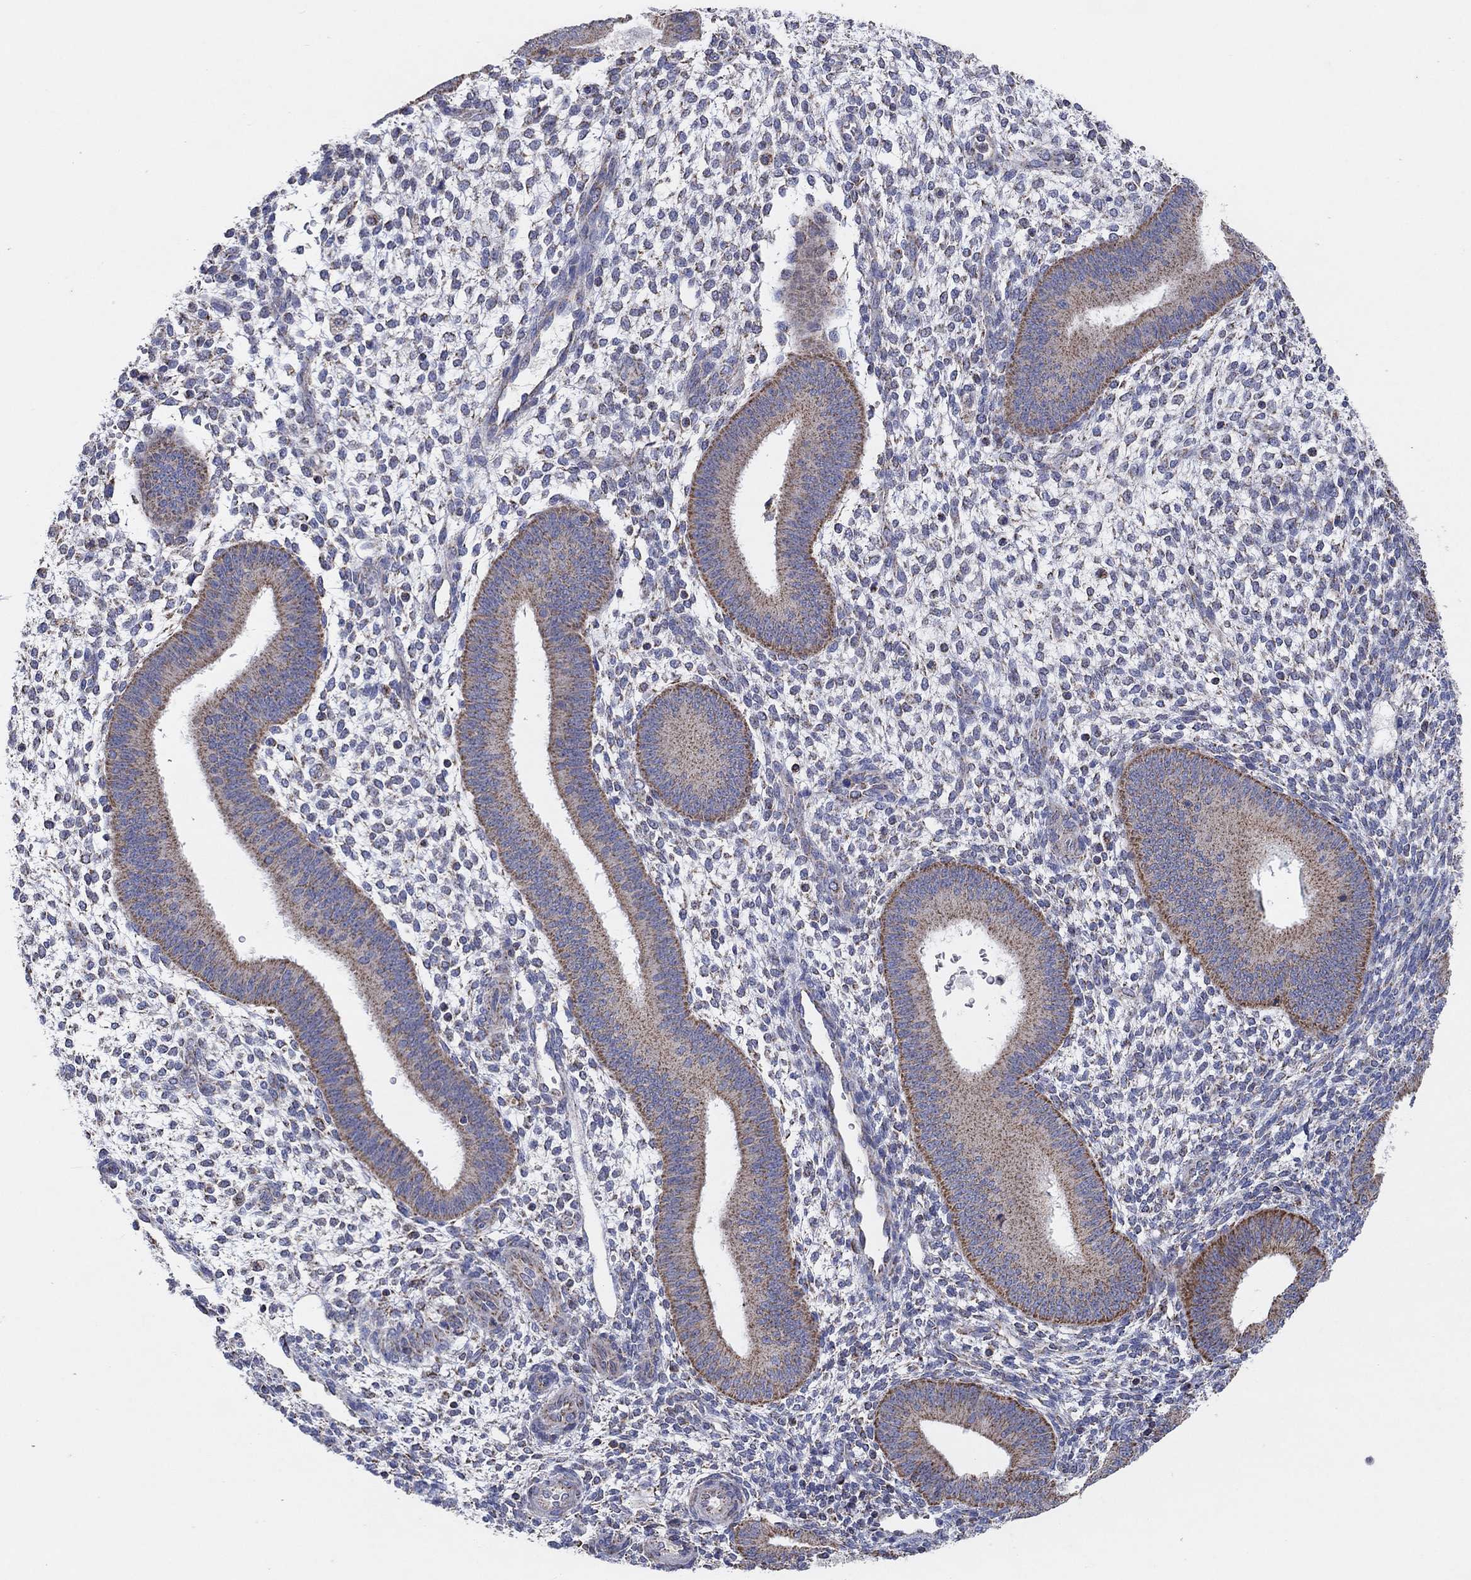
{"staining": {"intensity": "negative", "quantity": "none", "location": "none"}, "tissue": "endometrium", "cell_type": "Cells in endometrial stroma", "image_type": "normal", "snomed": [{"axis": "morphology", "description": "Normal tissue, NOS"}, {"axis": "topography", "description": "Endometrium"}], "caption": "There is no significant expression in cells in endometrial stroma of endometrium.", "gene": "C9orf85", "patient": {"sex": "female", "age": 39}}